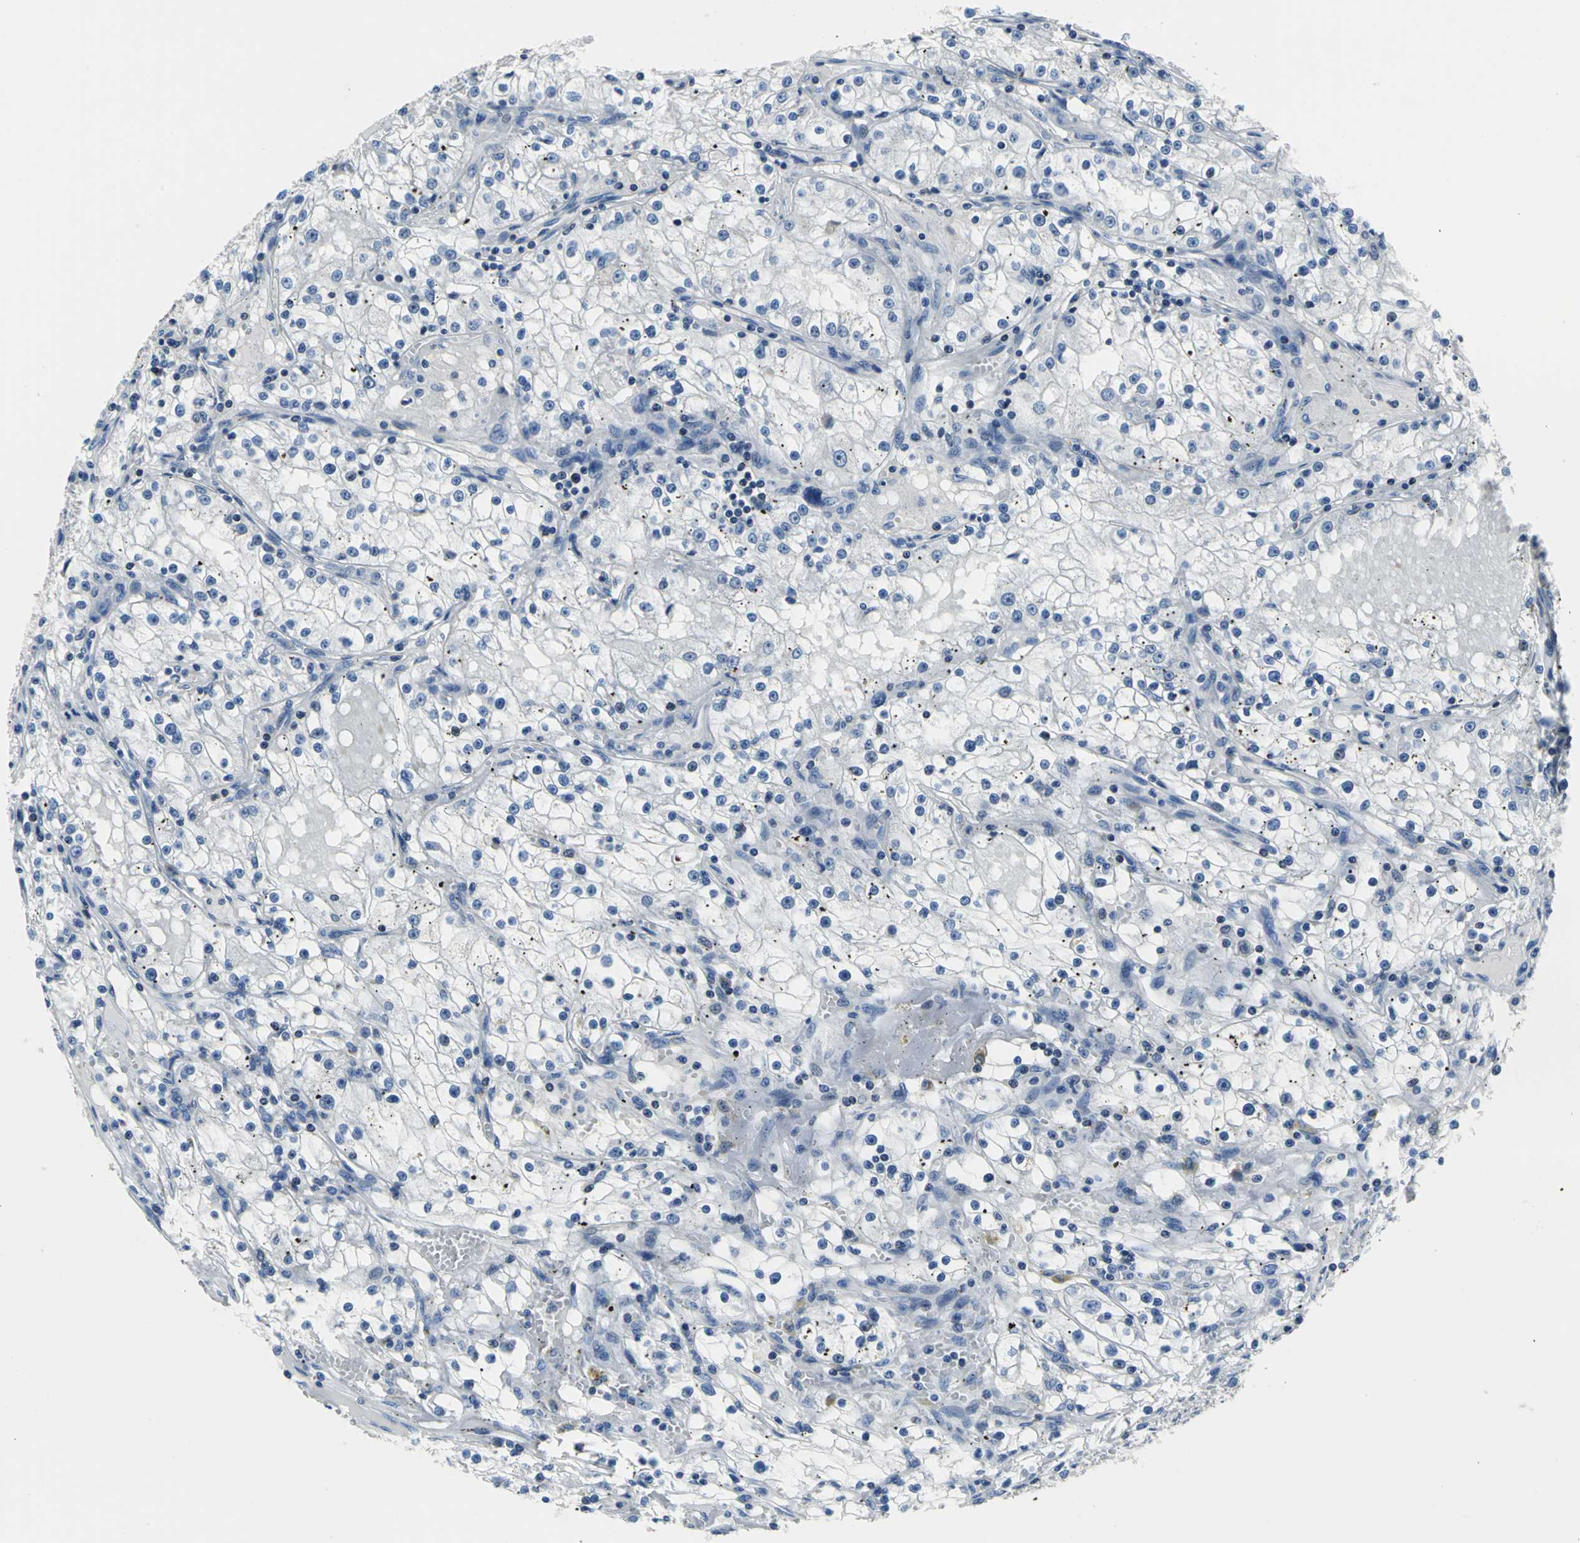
{"staining": {"intensity": "negative", "quantity": "none", "location": "none"}, "tissue": "renal cancer", "cell_type": "Tumor cells", "image_type": "cancer", "snomed": [{"axis": "morphology", "description": "Adenocarcinoma, NOS"}, {"axis": "topography", "description": "Kidney"}], "caption": "Tumor cells show no significant protein staining in renal adenocarcinoma. The staining was performed using DAB (3,3'-diaminobenzidine) to visualize the protein expression in brown, while the nuclei were stained in blue with hematoxylin (Magnification: 20x).", "gene": "IFI6", "patient": {"sex": "male", "age": 56}}